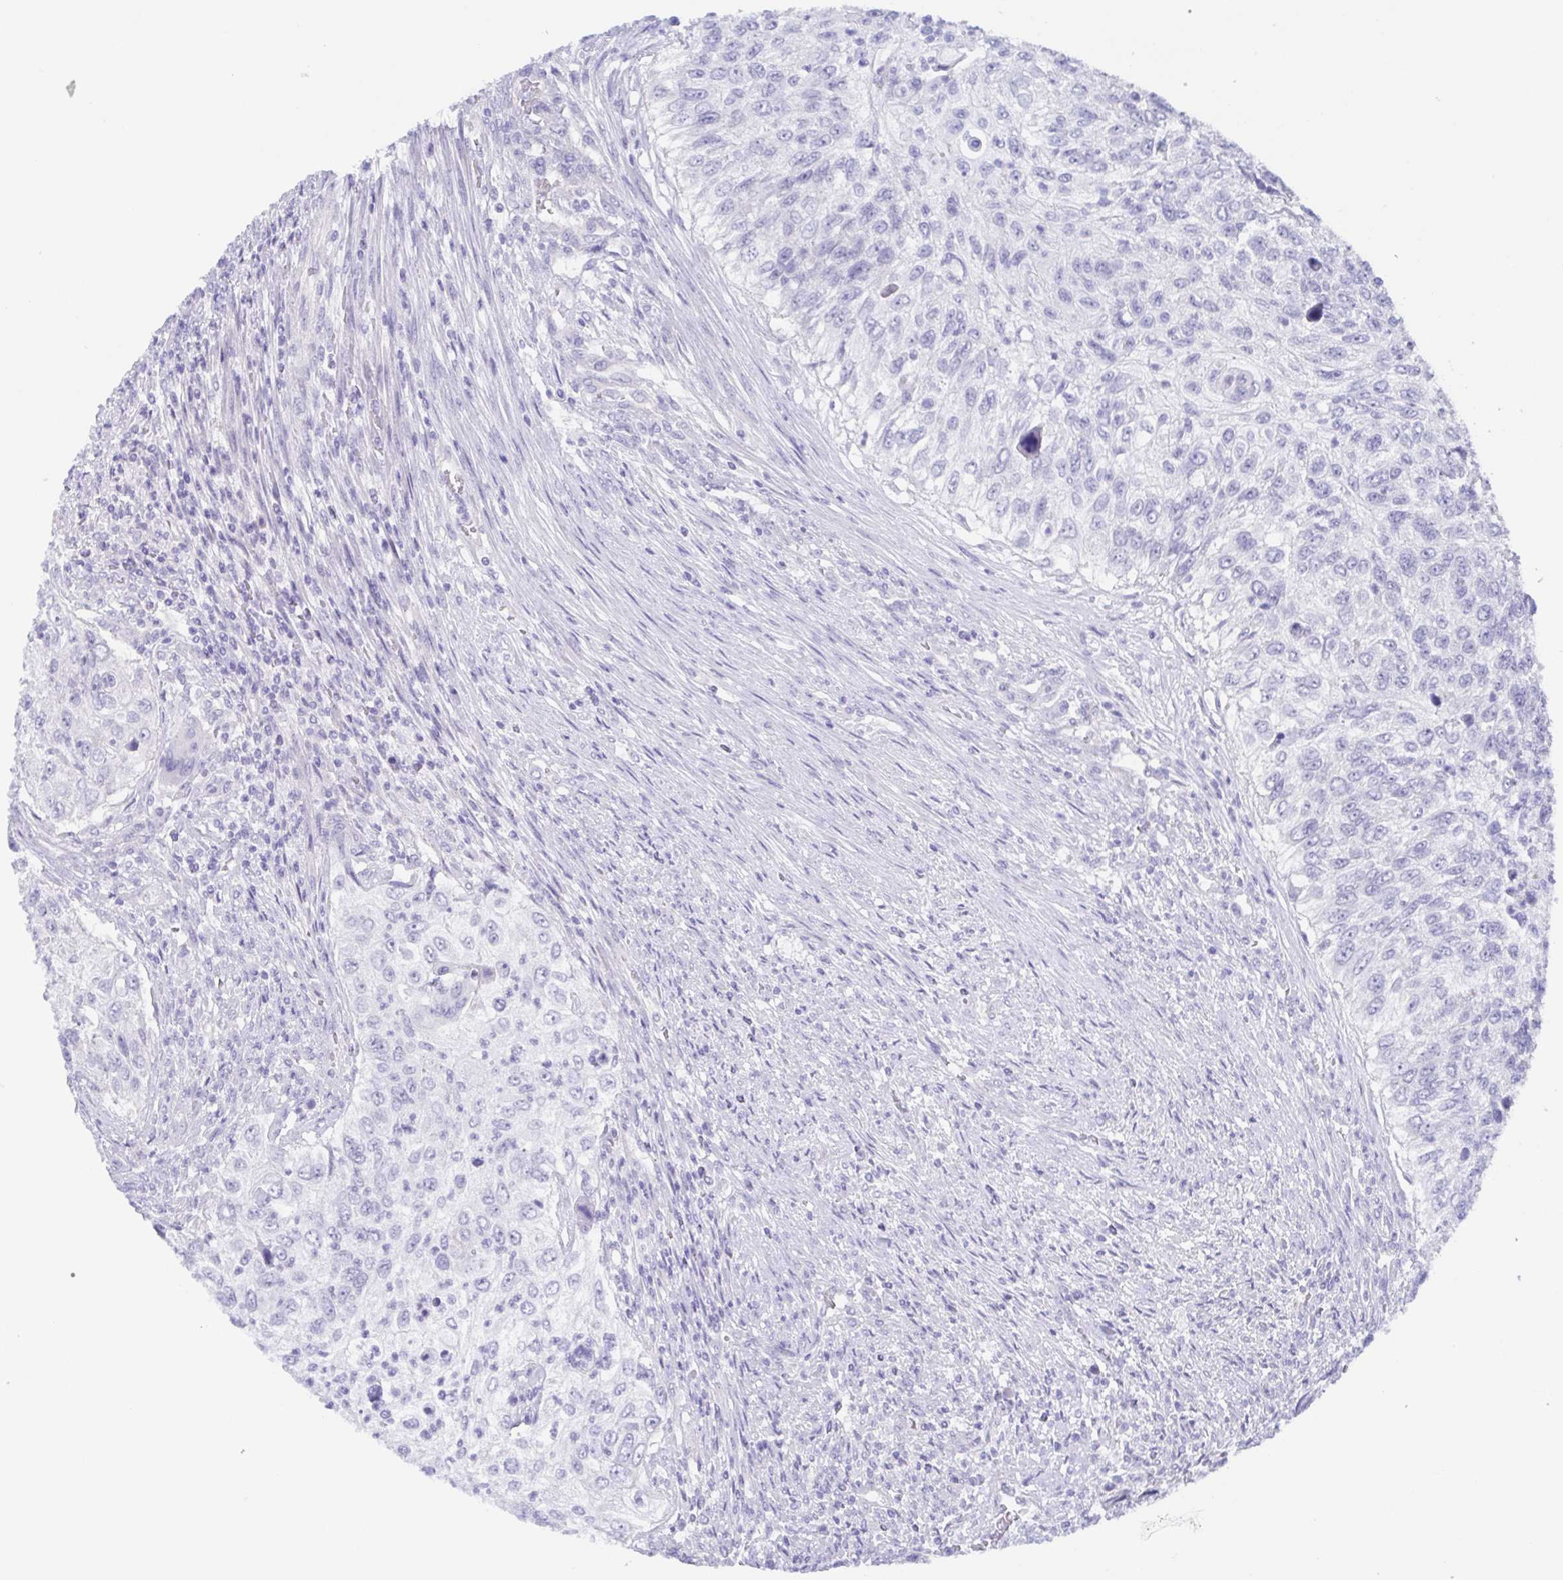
{"staining": {"intensity": "negative", "quantity": "none", "location": "none"}, "tissue": "urothelial cancer", "cell_type": "Tumor cells", "image_type": "cancer", "snomed": [{"axis": "morphology", "description": "Urothelial carcinoma, High grade"}, {"axis": "topography", "description": "Urinary bladder"}], "caption": "Histopathology image shows no protein expression in tumor cells of urothelial carcinoma (high-grade) tissue.", "gene": "TEX12", "patient": {"sex": "female", "age": 60}}